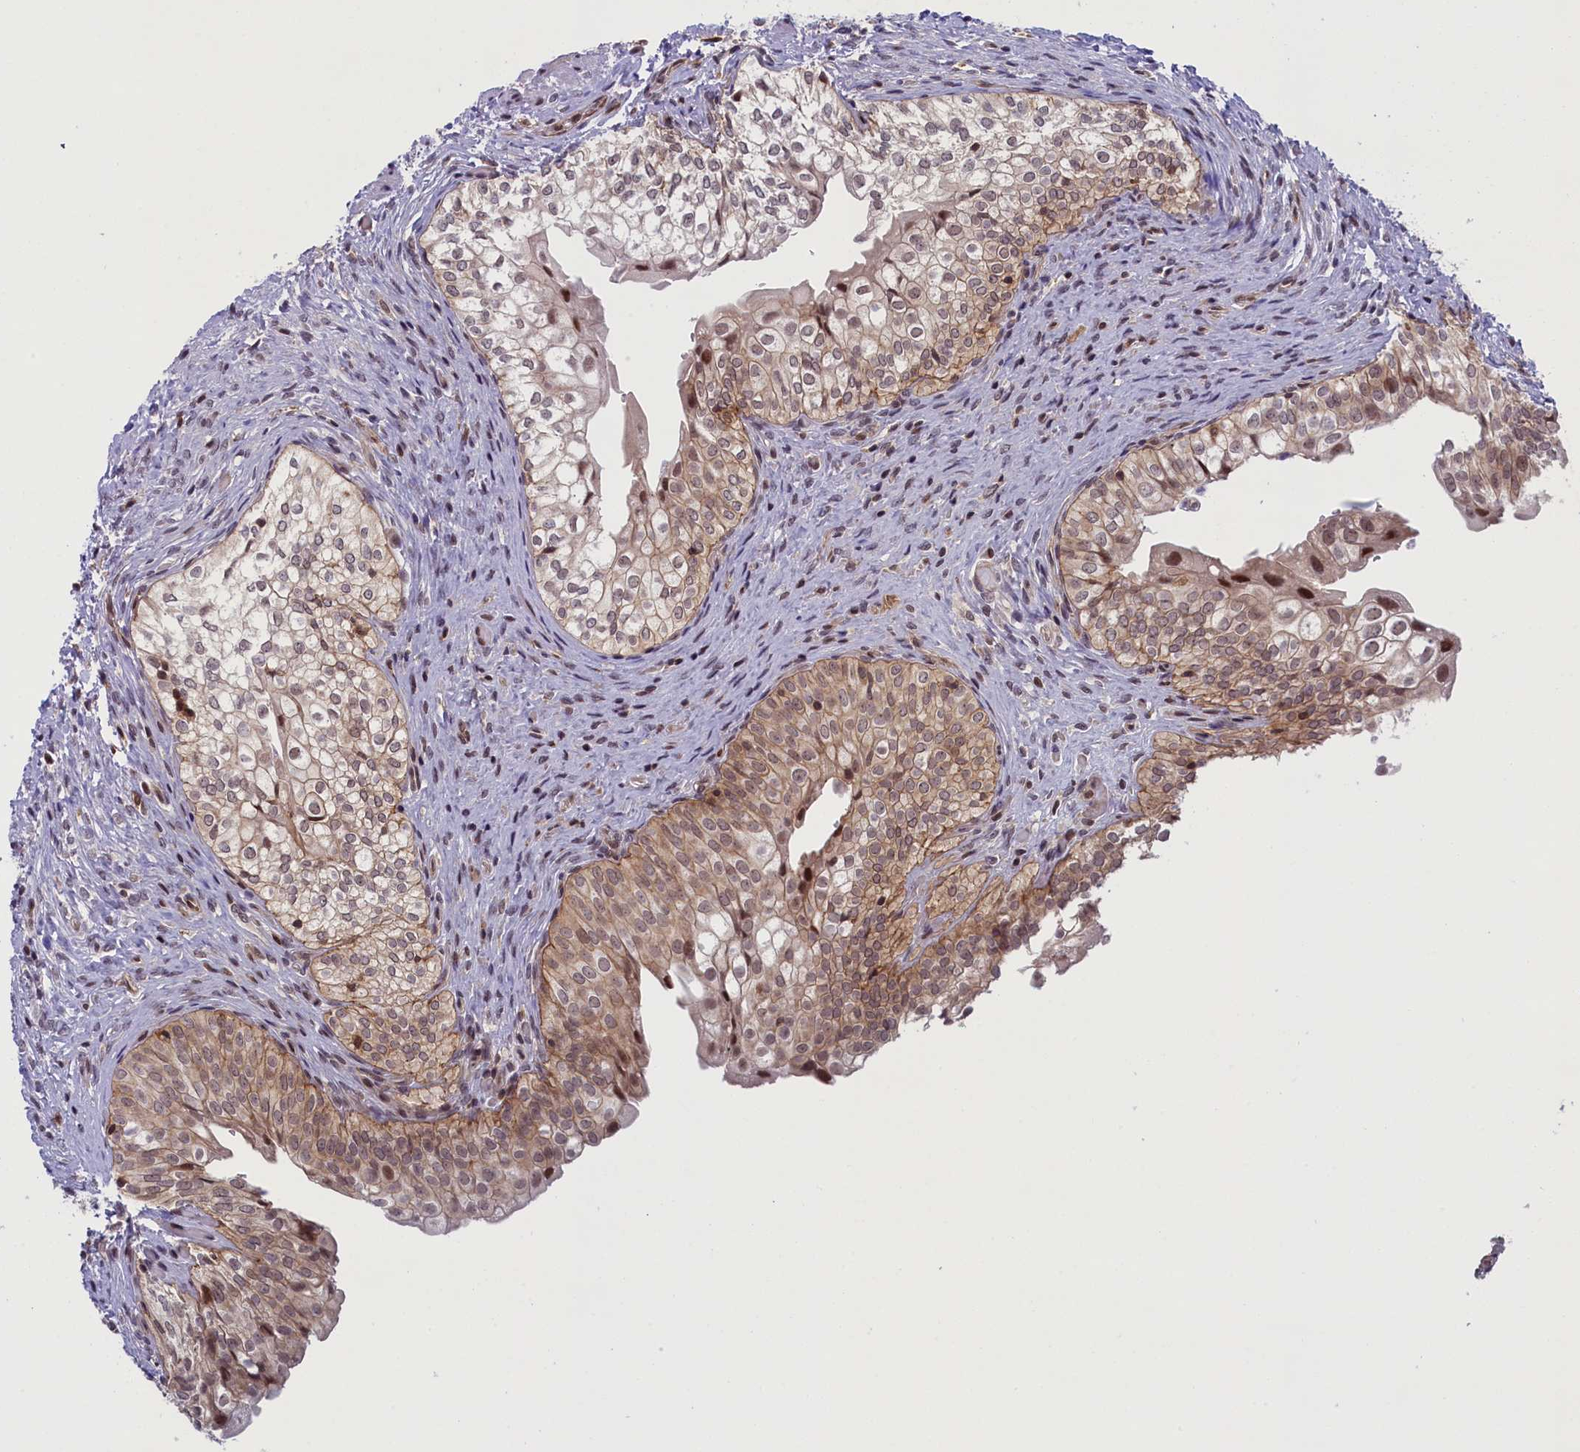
{"staining": {"intensity": "moderate", "quantity": ">75%", "location": "cytoplasmic/membranous,nuclear"}, "tissue": "urinary bladder", "cell_type": "Urothelial cells", "image_type": "normal", "snomed": [{"axis": "morphology", "description": "Normal tissue, NOS"}, {"axis": "topography", "description": "Urinary bladder"}], "caption": "Immunohistochemistry image of unremarkable urinary bladder: human urinary bladder stained using immunohistochemistry (IHC) exhibits medium levels of moderate protein expression localized specifically in the cytoplasmic/membranous,nuclear of urothelial cells, appearing as a cytoplasmic/membranous,nuclear brown color.", "gene": "FCHO1", "patient": {"sex": "male", "age": 55}}